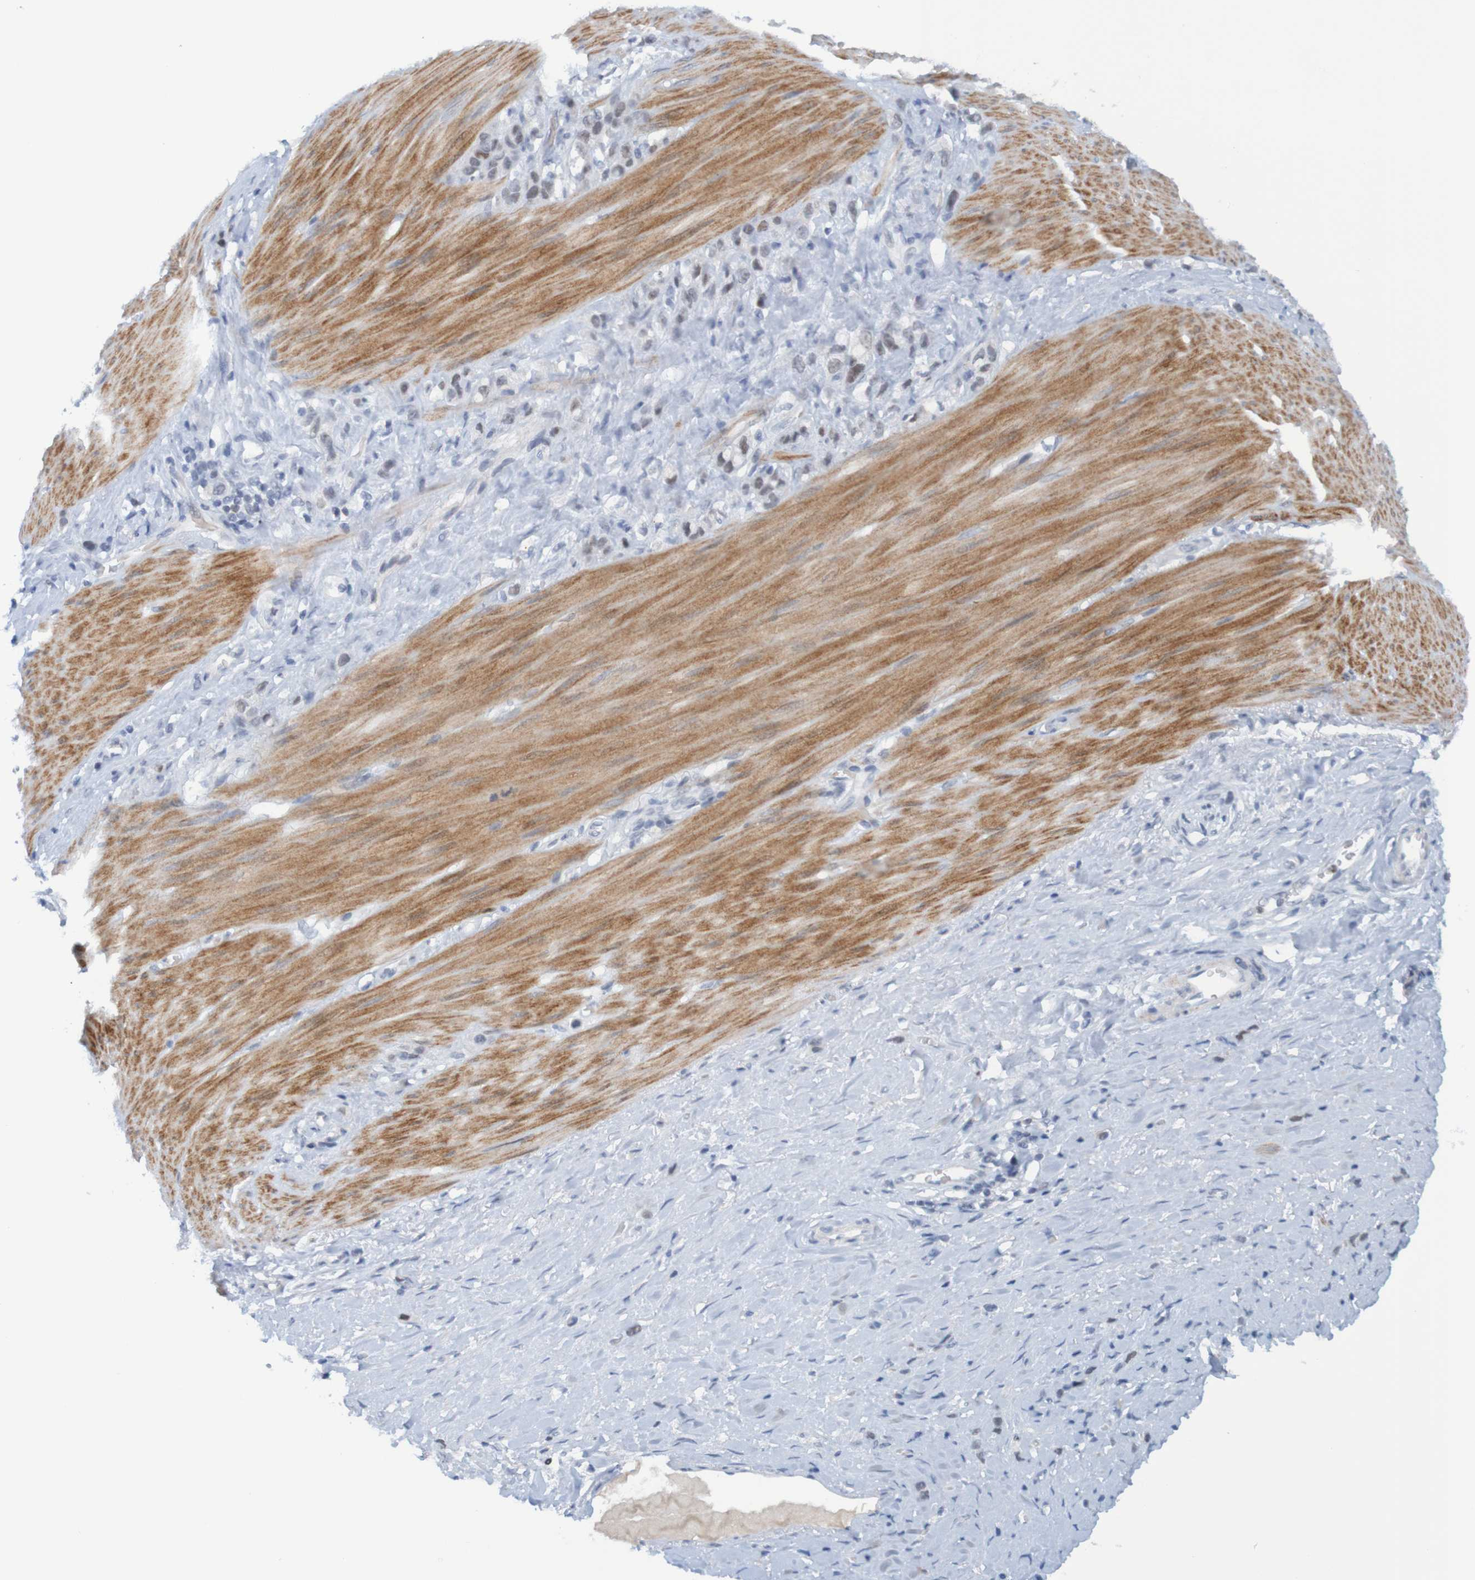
{"staining": {"intensity": "negative", "quantity": "none", "location": "none"}, "tissue": "stomach cancer", "cell_type": "Tumor cells", "image_type": "cancer", "snomed": [{"axis": "morphology", "description": "Normal tissue, NOS"}, {"axis": "morphology", "description": "Adenocarcinoma, NOS"}, {"axis": "morphology", "description": "Adenocarcinoma, High grade"}, {"axis": "topography", "description": "Stomach, upper"}, {"axis": "topography", "description": "Stomach"}], "caption": "There is no significant positivity in tumor cells of stomach adenocarcinoma.", "gene": "USP36", "patient": {"sex": "female", "age": 65}}